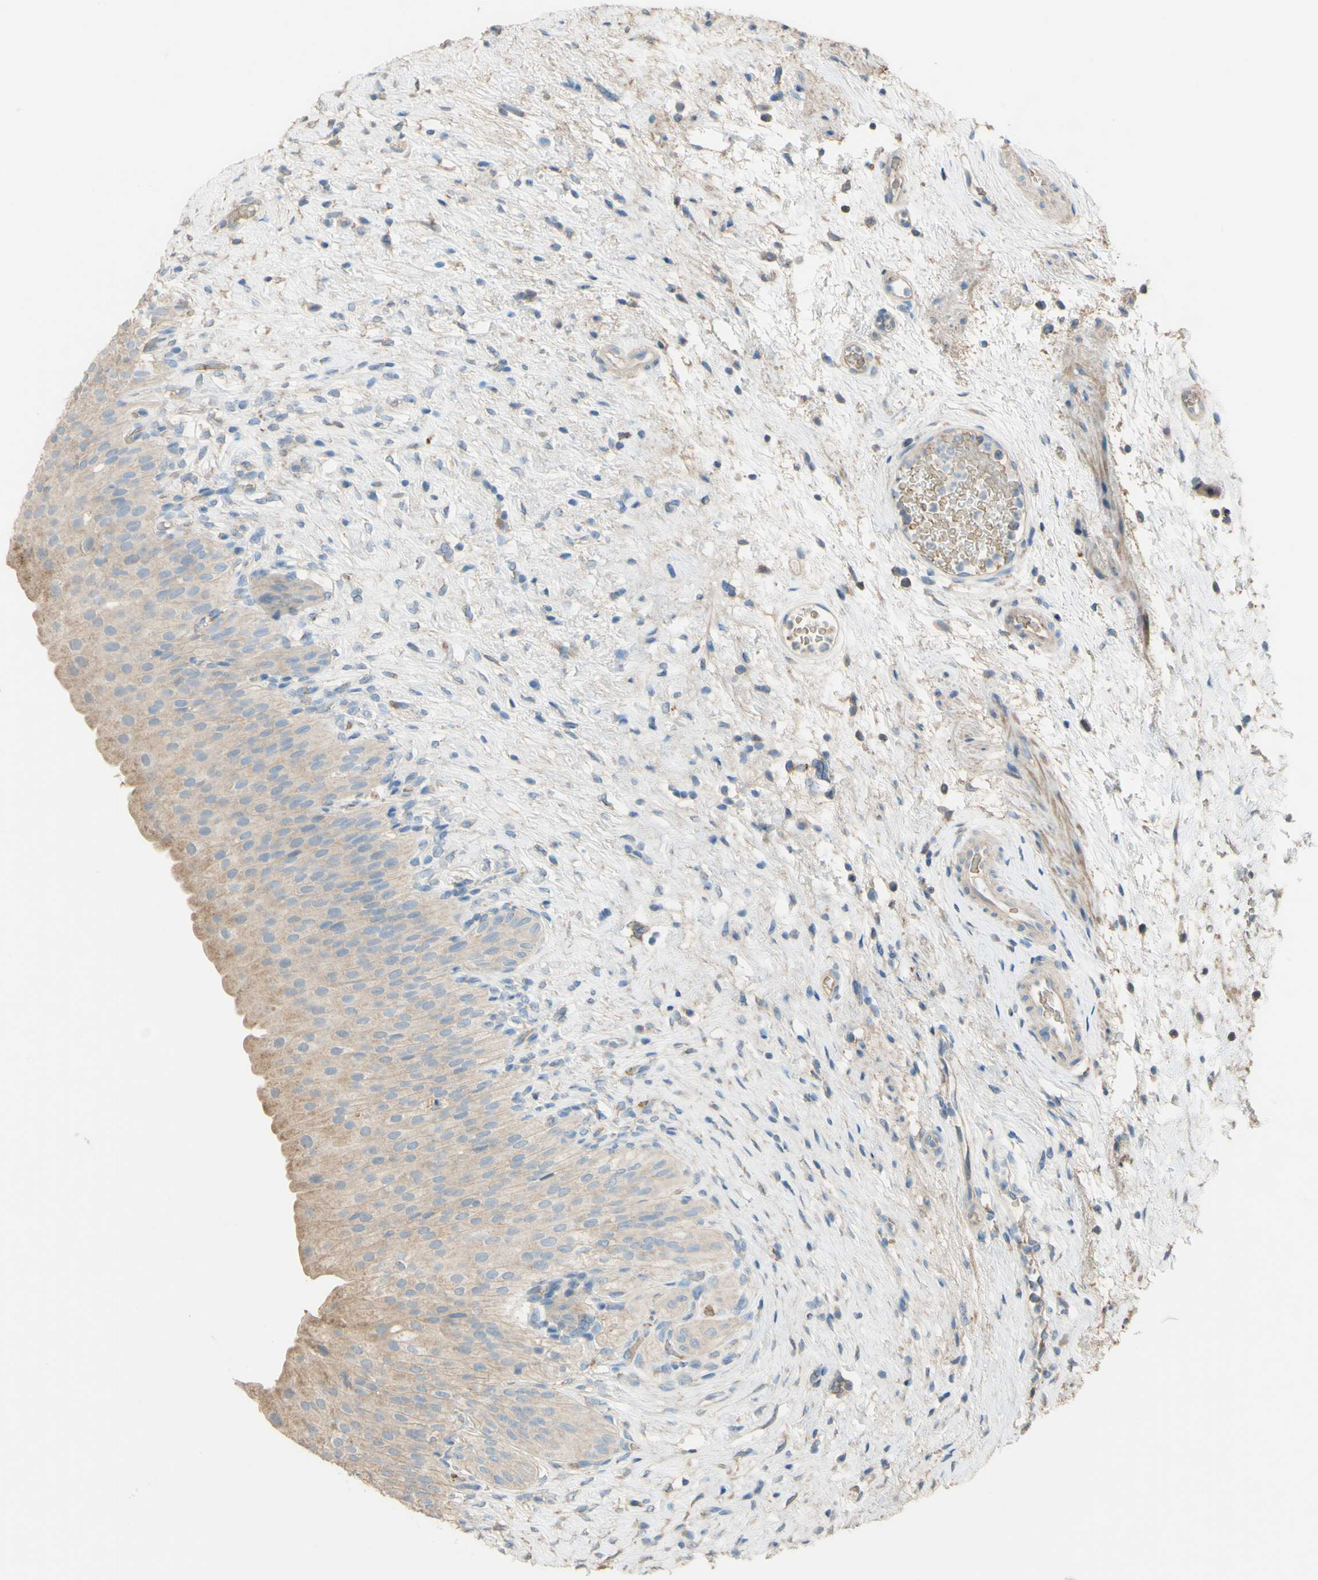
{"staining": {"intensity": "moderate", "quantity": ">75%", "location": "cytoplasmic/membranous"}, "tissue": "urinary bladder", "cell_type": "Urothelial cells", "image_type": "normal", "snomed": [{"axis": "morphology", "description": "Normal tissue, NOS"}, {"axis": "morphology", "description": "Urothelial carcinoma, High grade"}, {"axis": "topography", "description": "Urinary bladder"}], "caption": "Brown immunohistochemical staining in benign human urinary bladder demonstrates moderate cytoplasmic/membranous positivity in about >75% of urothelial cells.", "gene": "DKK3", "patient": {"sex": "male", "age": 46}}